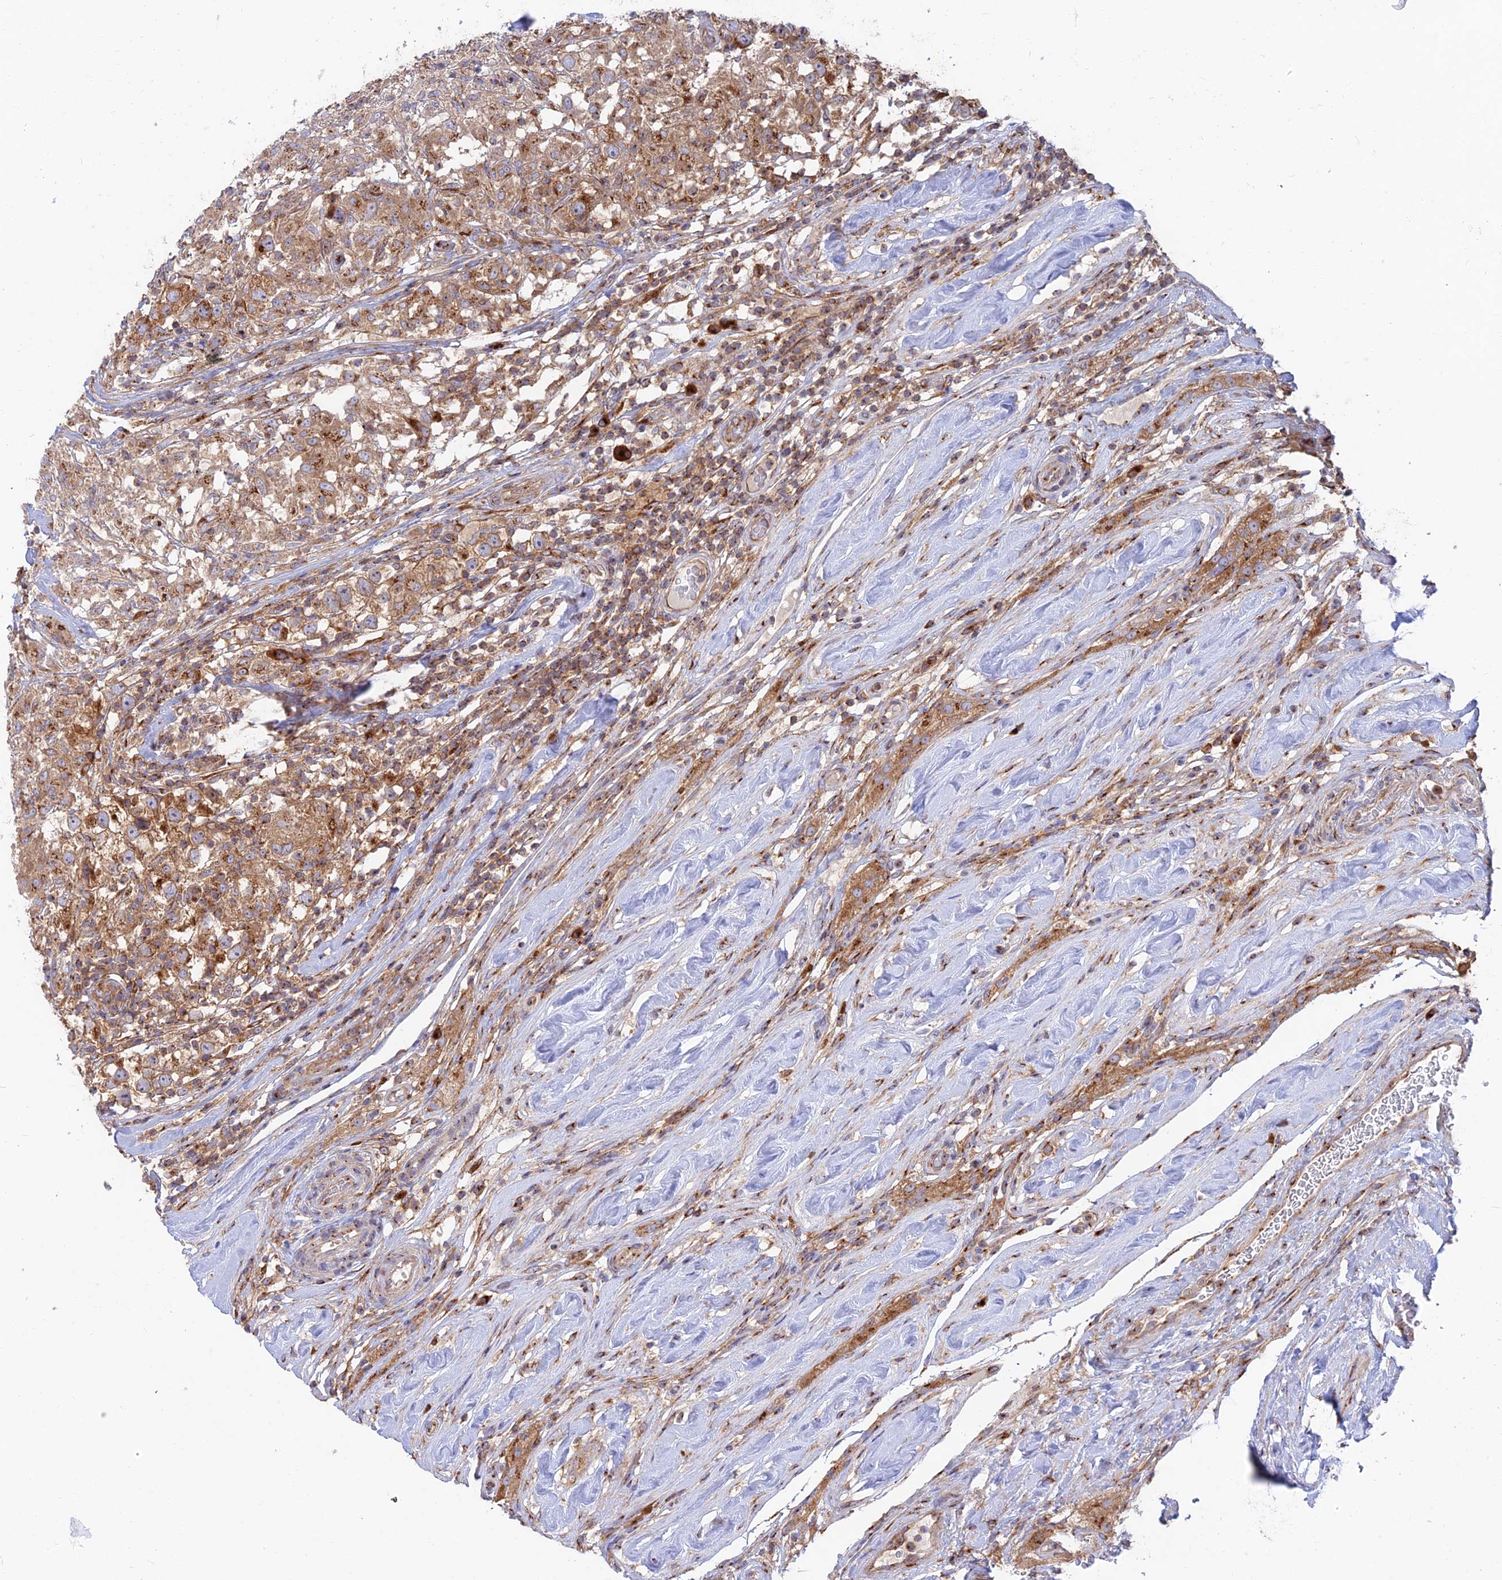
{"staining": {"intensity": "moderate", "quantity": ">75%", "location": "cytoplasmic/membranous"}, "tissue": "testis cancer", "cell_type": "Tumor cells", "image_type": "cancer", "snomed": [{"axis": "morphology", "description": "Seminoma, NOS"}, {"axis": "topography", "description": "Testis"}], "caption": "Protein expression analysis of testis seminoma demonstrates moderate cytoplasmic/membranous staining in approximately >75% of tumor cells.", "gene": "GOLGA3", "patient": {"sex": "male", "age": 46}}